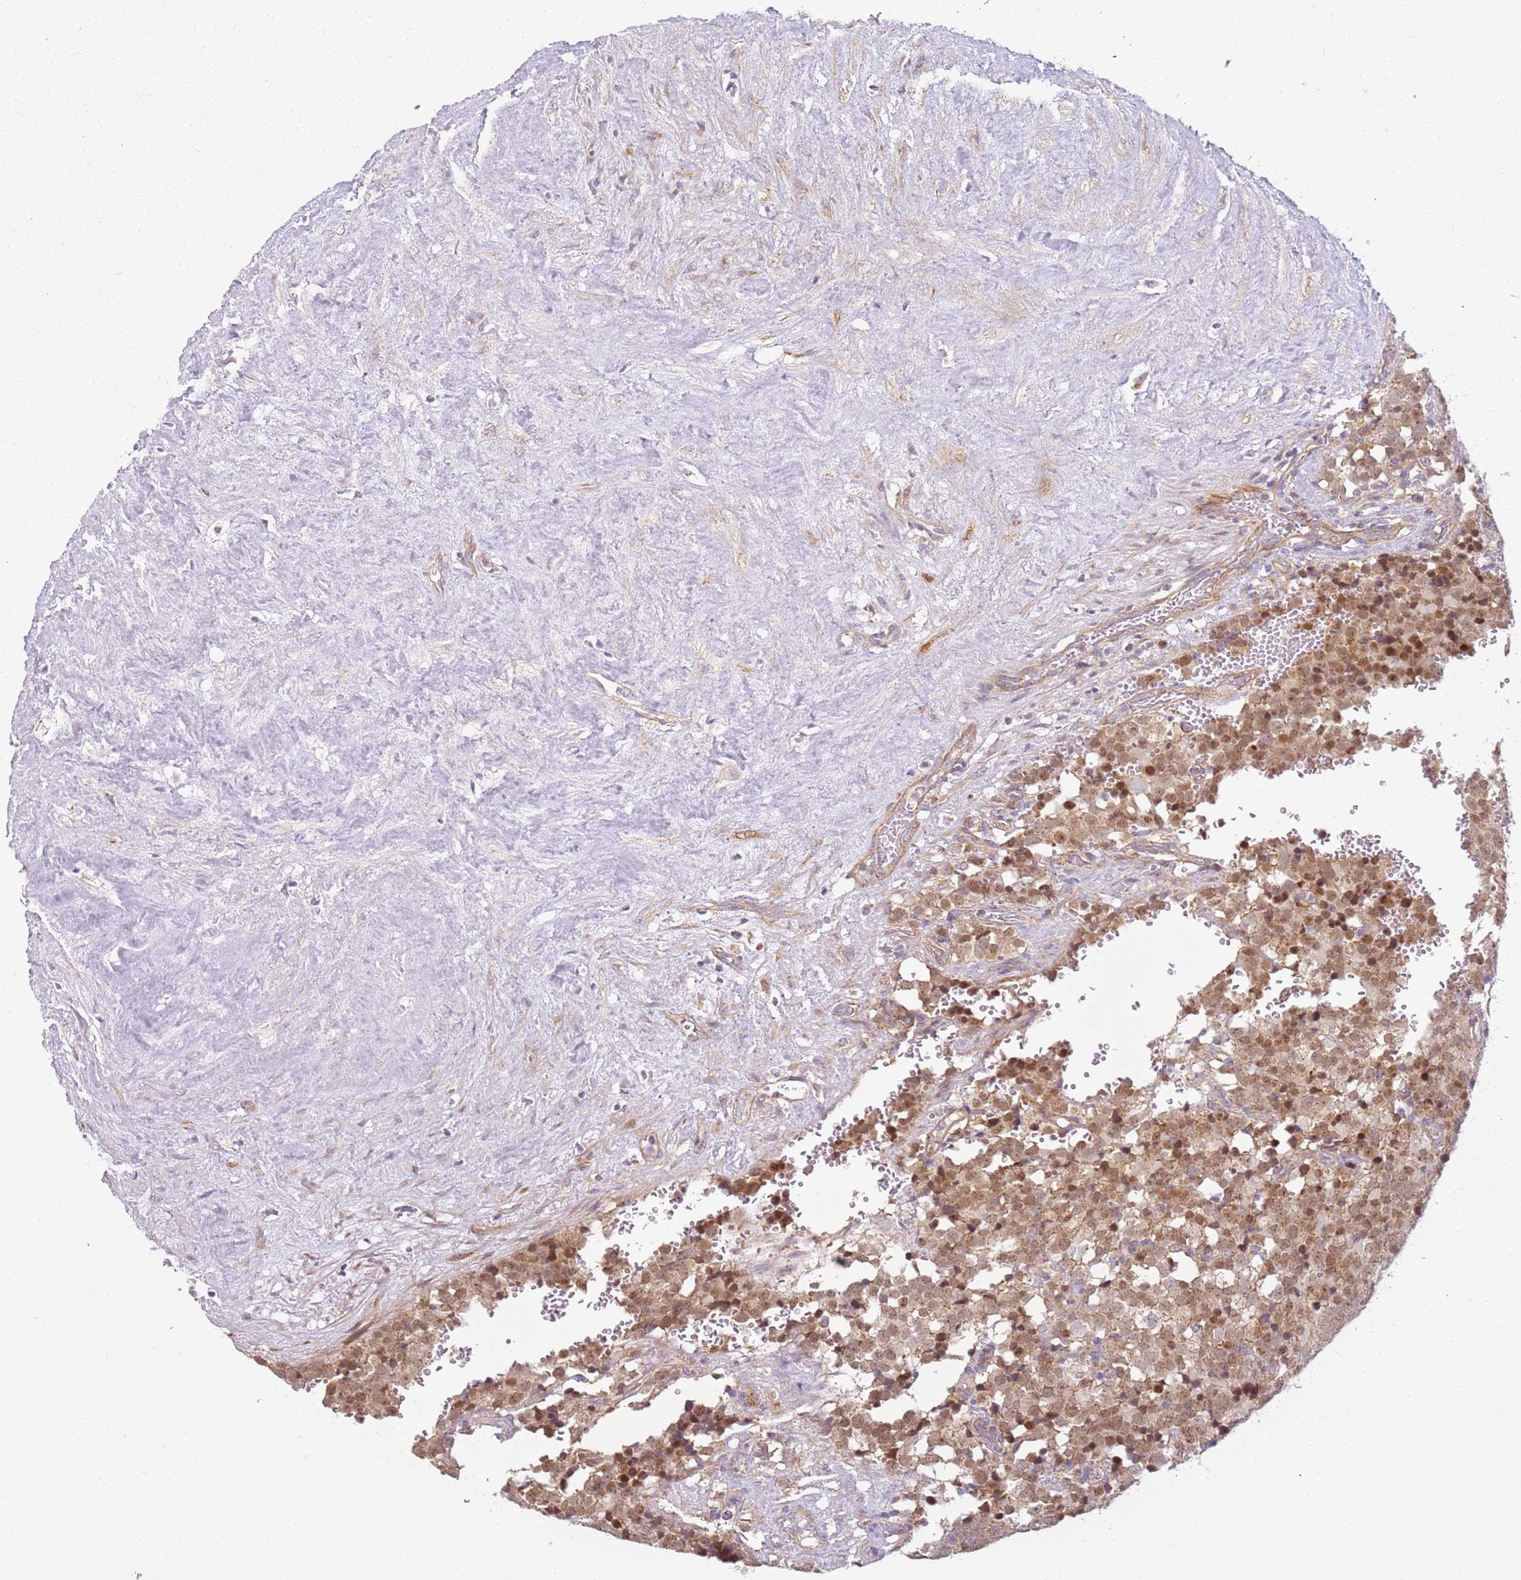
{"staining": {"intensity": "moderate", "quantity": ">75%", "location": "cytoplasmic/membranous,nuclear"}, "tissue": "testis cancer", "cell_type": "Tumor cells", "image_type": "cancer", "snomed": [{"axis": "morphology", "description": "Seminoma, NOS"}, {"axis": "topography", "description": "Testis"}], "caption": "Immunohistochemical staining of testis seminoma shows medium levels of moderate cytoplasmic/membranous and nuclear staining in approximately >75% of tumor cells.", "gene": "TMEM200C", "patient": {"sex": "male", "age": 71}}